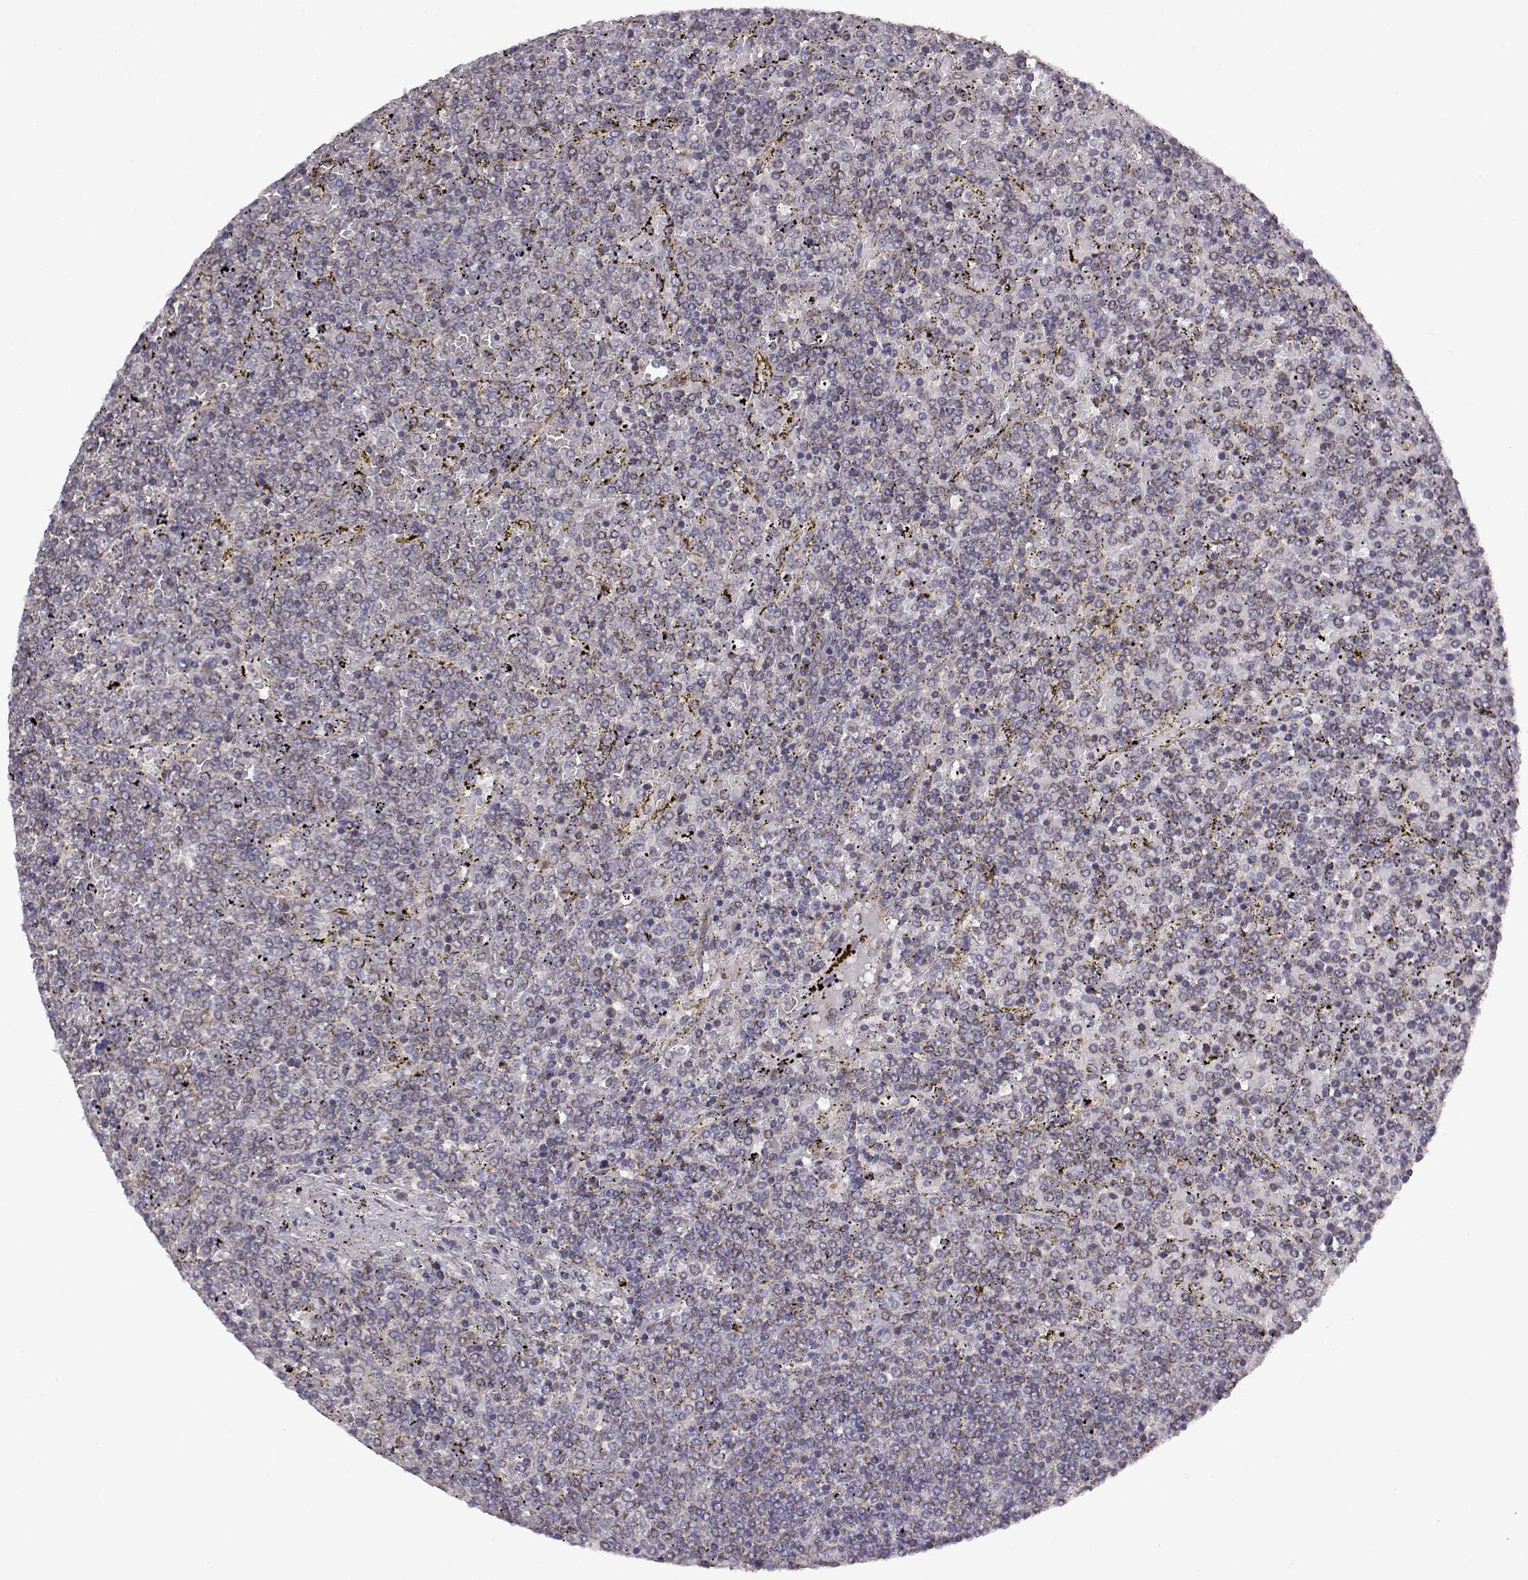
{"staining": {"intensity": "negative", "quantity": "none", "location": "none"}, "tissue": "lymphoma", "cell_type": "Tumor cells", "image_type": "cancer", "snomed": [{"axis": "morphology", "description": "Malignant lymphoma, non-Hodgkin's type, Low grade"}, {"axis": "topography", "description": "Spleen"}], "caption": "IHC photomicrograph of neoplastic tissue: malignant lymphoma, non-Hodgkin's type (low-grade) stained with DAB shows no significant protein staining in tumor cells.", "gene": "DDC", "patient": {"sex": "female", "age": 77}}